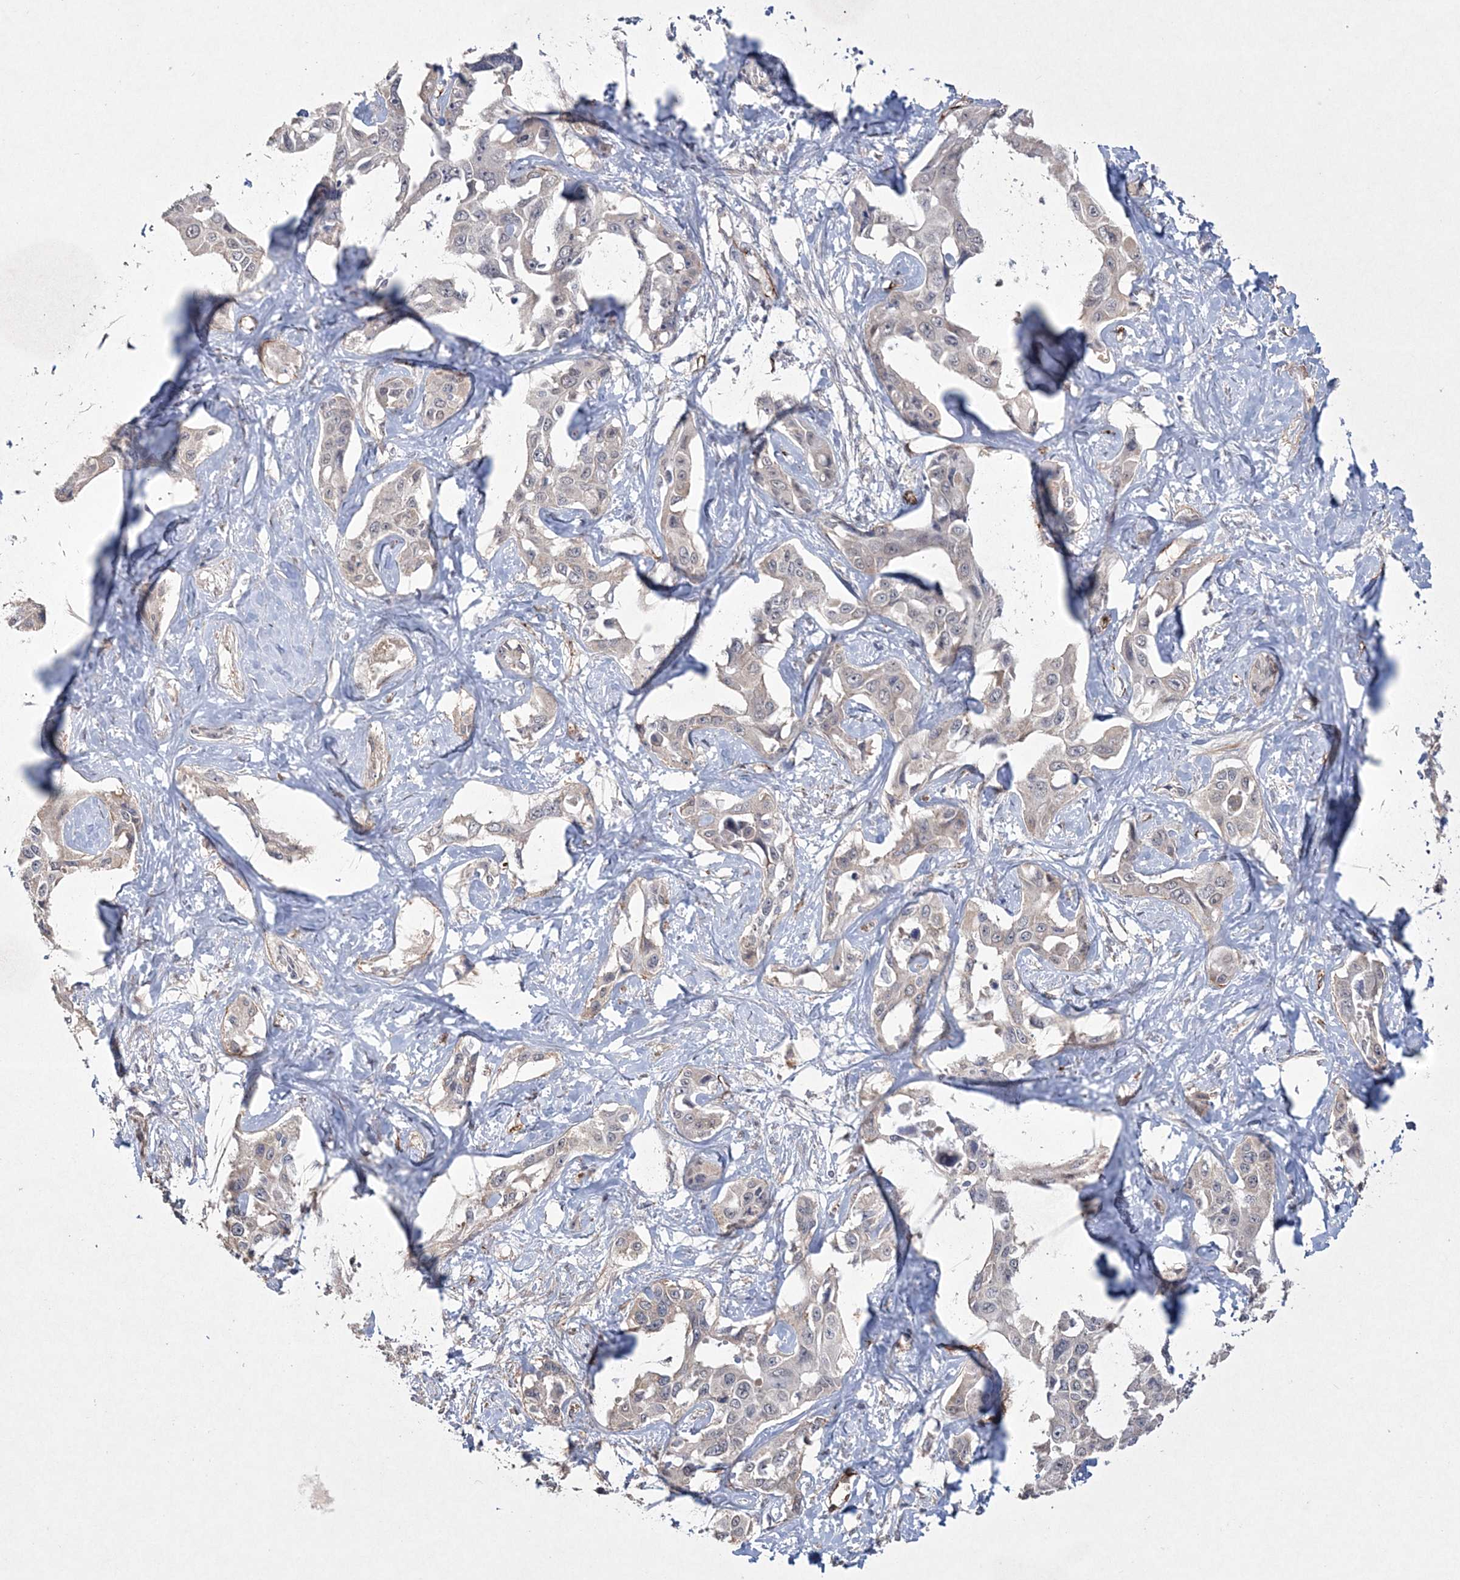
{"staining": {"intensity": "negative", "quantity": "none", "location": "none"}, "tissue": "liver cancer", "cell_type": "Tumor cells", "image_type": "cancer", "snomed": [{"axis": "morphology", "description": "Cholangiocarcinoma"}, {"axis": "topography", "description": "Liver"}], "caption": "This is an immunohistochemistry (IHC) histopathology image of human liver cholangiocarcinoma. There is no expression in tumor cells.", "gene": "DPCD", "patient": {"sex": "male", "age": 59}}